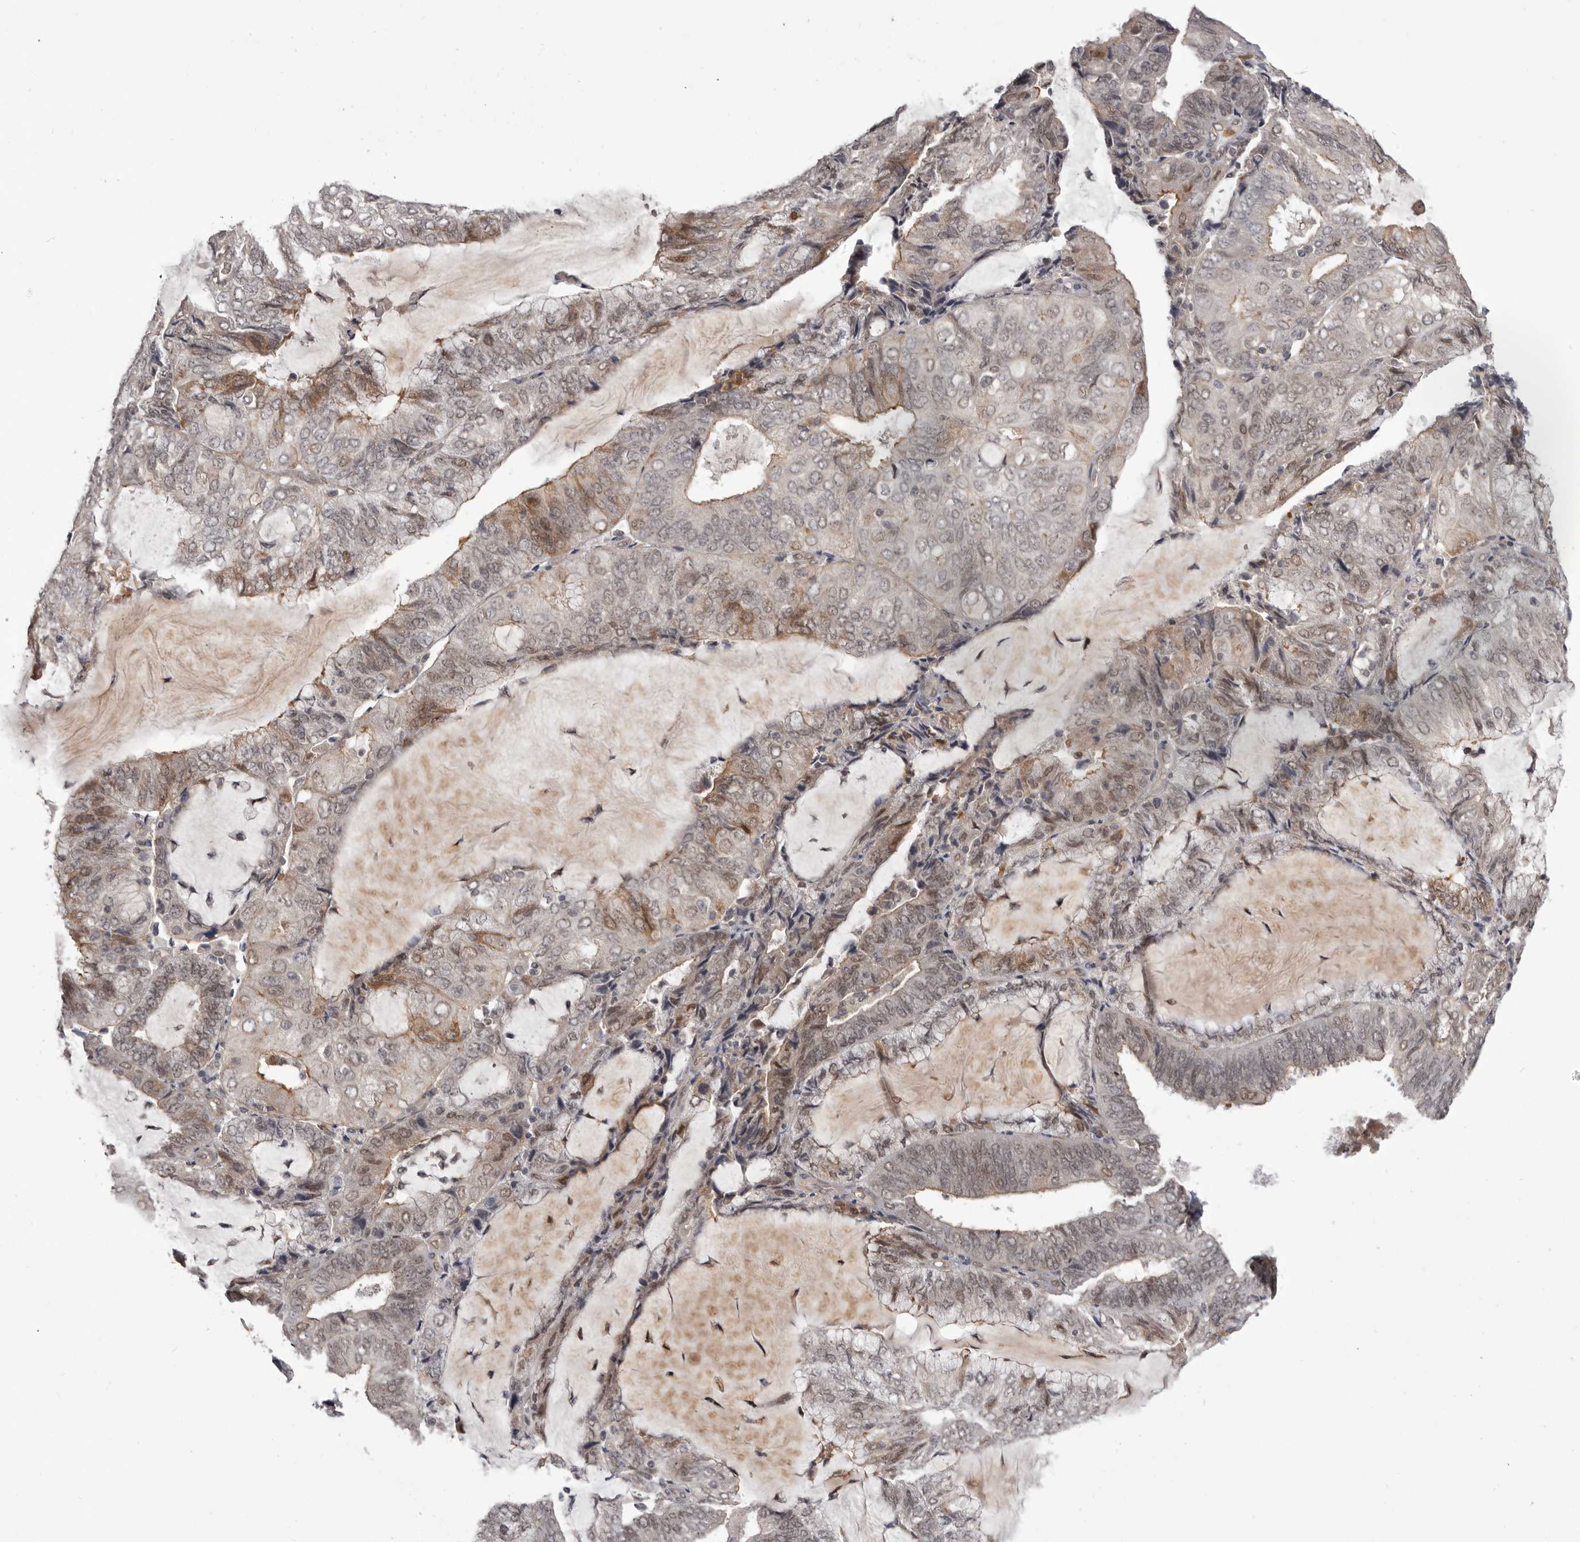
{"staining": {"intensity": "weak", "quantity": "<25%", "location": "cytoplasmic/membranous,nuclear"}, "tissue": "endometrial cancer", "cell_type": "Tumor cells", "image_type": "cancer", "snomed": [{"axis": "morphology", "description": "Adenocarcinoma, NOS"}, {"axis": "topography", "description": "Endometrium"}], "caption": "Tumor cells are negative for protein expression in human endometrial adenocarcinoma.", "gene": "RNF2", "patient": {"sex": "female", "age": 81}}